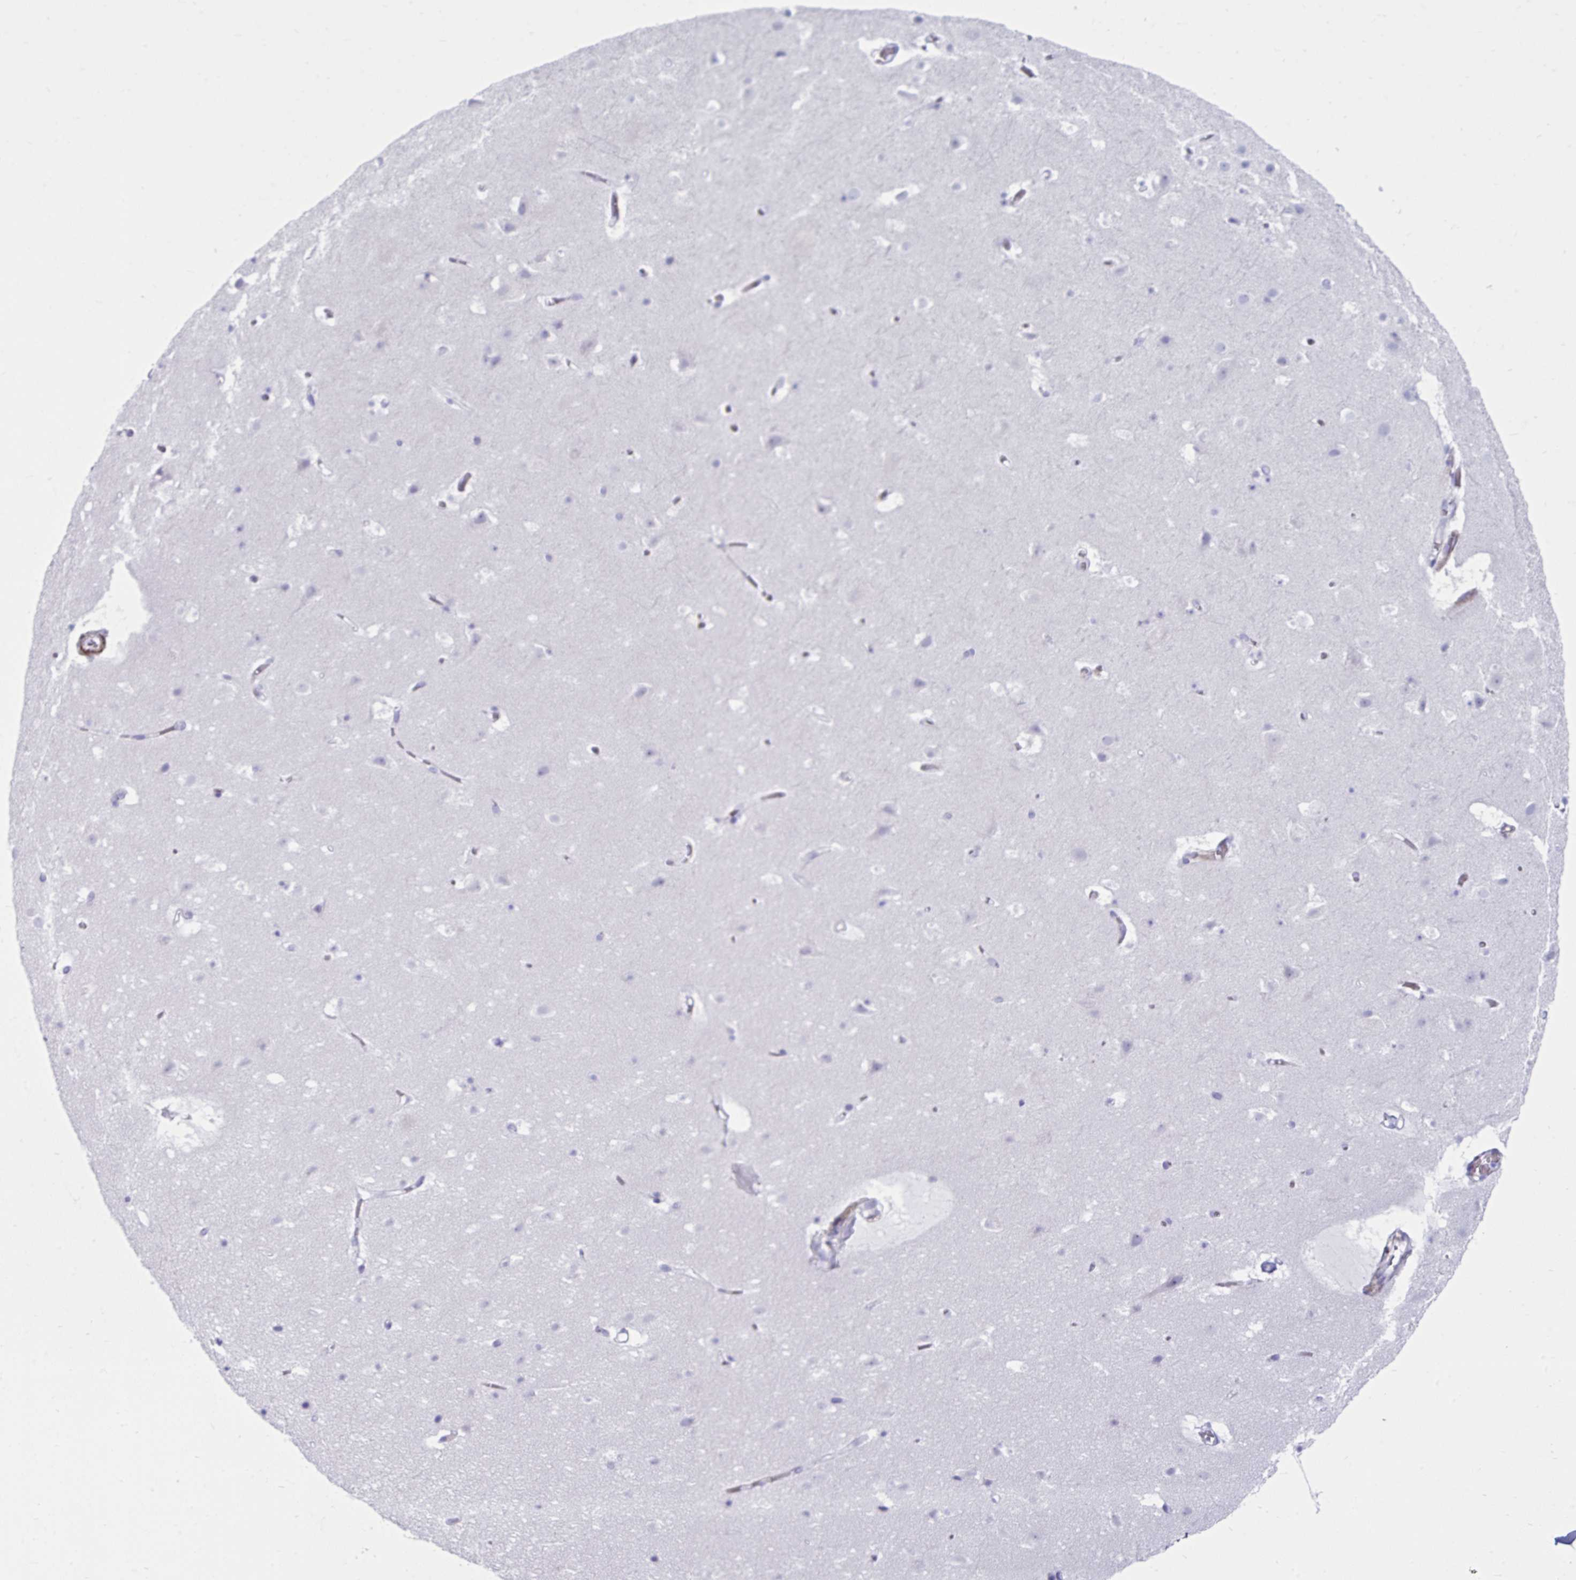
{"staining": {"intensity": "negative", "quantity": "none", "location": "none"}, "tissue": "cerebral cortex", "cell_type": "Endothelial cells", "image_type": "normal", "snomed": [{"axis": "morphology", "description": "Normal tissue, NOS"}, {"axis": "topography", "description": "Cerebral cortex"}], "caption": "The micrograph reveals no significant positivity in endothelial cells of cerebral cortex.", "gene": "GRXCR2", "patient": {"sex": "female", "age": 42}}